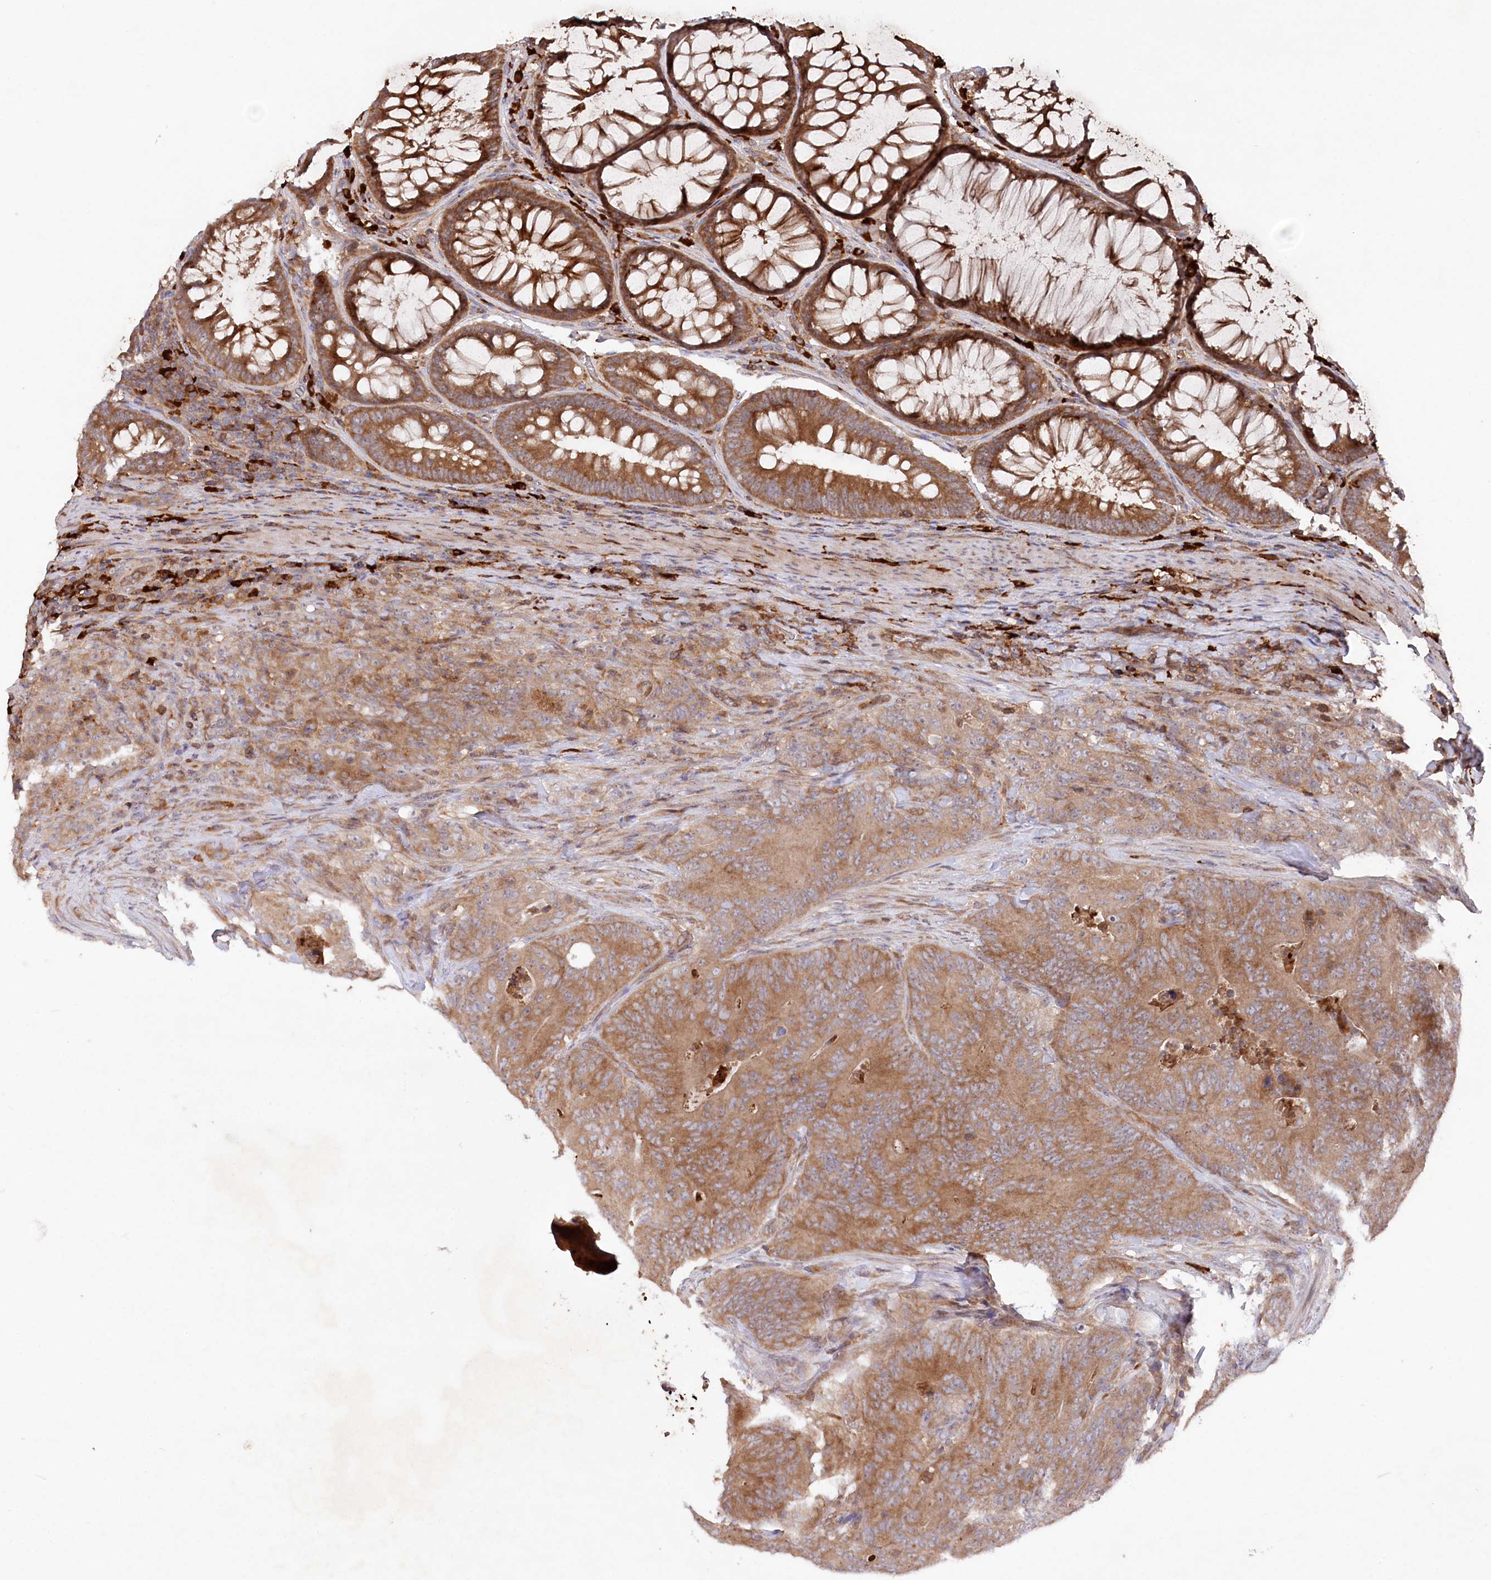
{"staining": {"intensity": "moderate", "quantity": ">75%", "location": "cytoplasmic/membranous"}, "tissue": "colorectal cancer", "cell_type": "Tumor cells", "image_type": "cancer", "snomed": [{"axis": "morphology", "description": "Normal tissue, NOS"}, {"axis": "topography", "description": "Colon"}], "caption": "DAB (3,3'-diaminobenzidine) immunohistochemical staining of colorectal cancer demonstrates moderate cytoplasmic/membranous protein positivity in about >75% of tumor cells. Using DAB (3,3'-diaminobenzidine) (brown) and hematoxylin (blue) stains, captured at high magnification using brightfield microscopy.", "gene": "PPP1R21", "patient": {"sex": "female", "age": 82}}